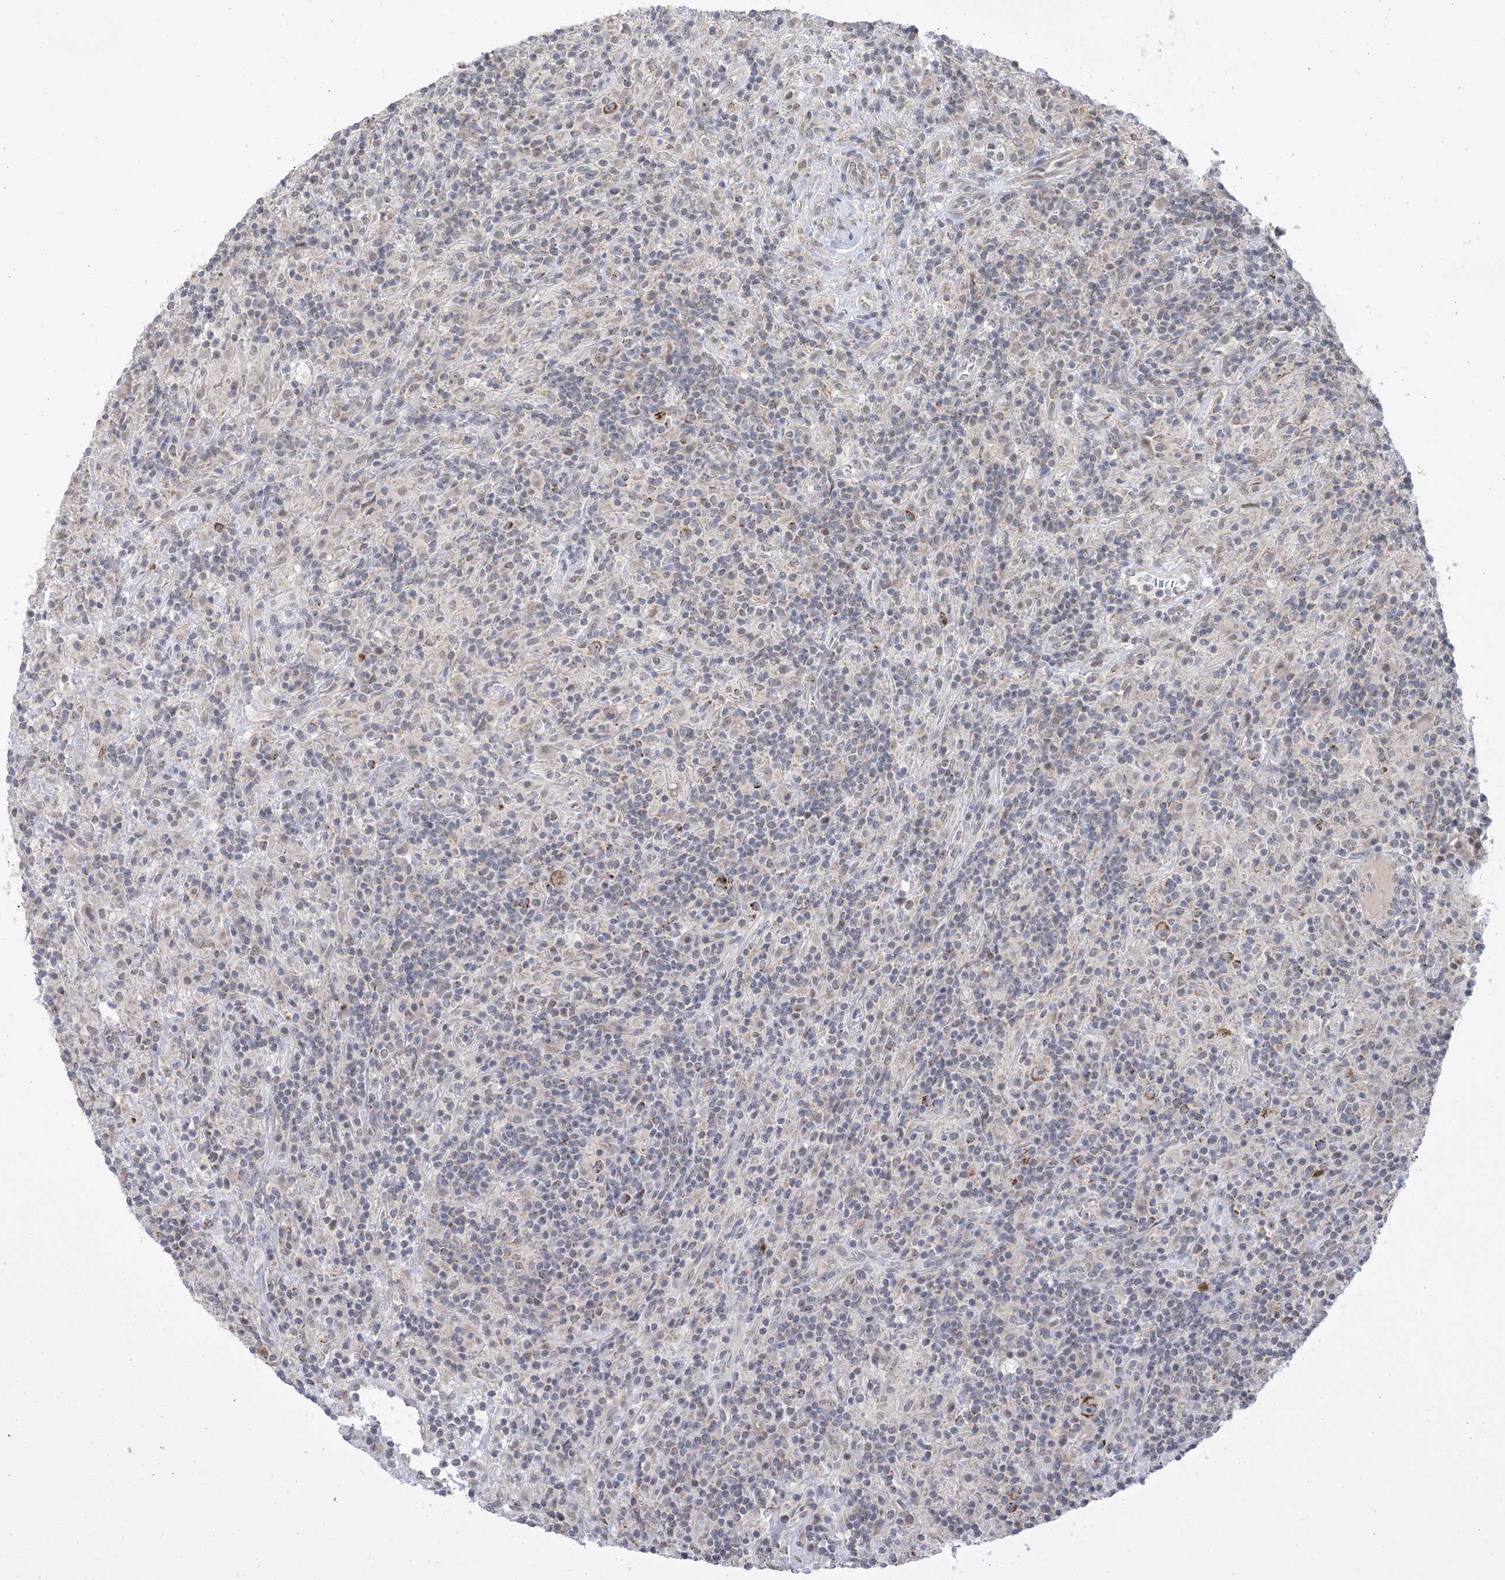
{"staining": {"intensity": "moderate", "quantity": ">75%", "location": "cytoplasmic/membranous"}, "tissue": "lymphoma", "cell_type": "Tumor cells", "image_type": "cancer", "snomed": [{"axis": "morphology", "description": "Hodgkin's disease, NOS"}, {"axis": "topography", "description": "Lymph node"}], "caption": "Hodgkin's disease stained with immunohistochemistry (IHC) displays moderate cytoplasmic/membranous staining in approximately >75% of tumor cells.", "gene": "TRMT10C", "patient": {"sex": "male", "age": 70}}